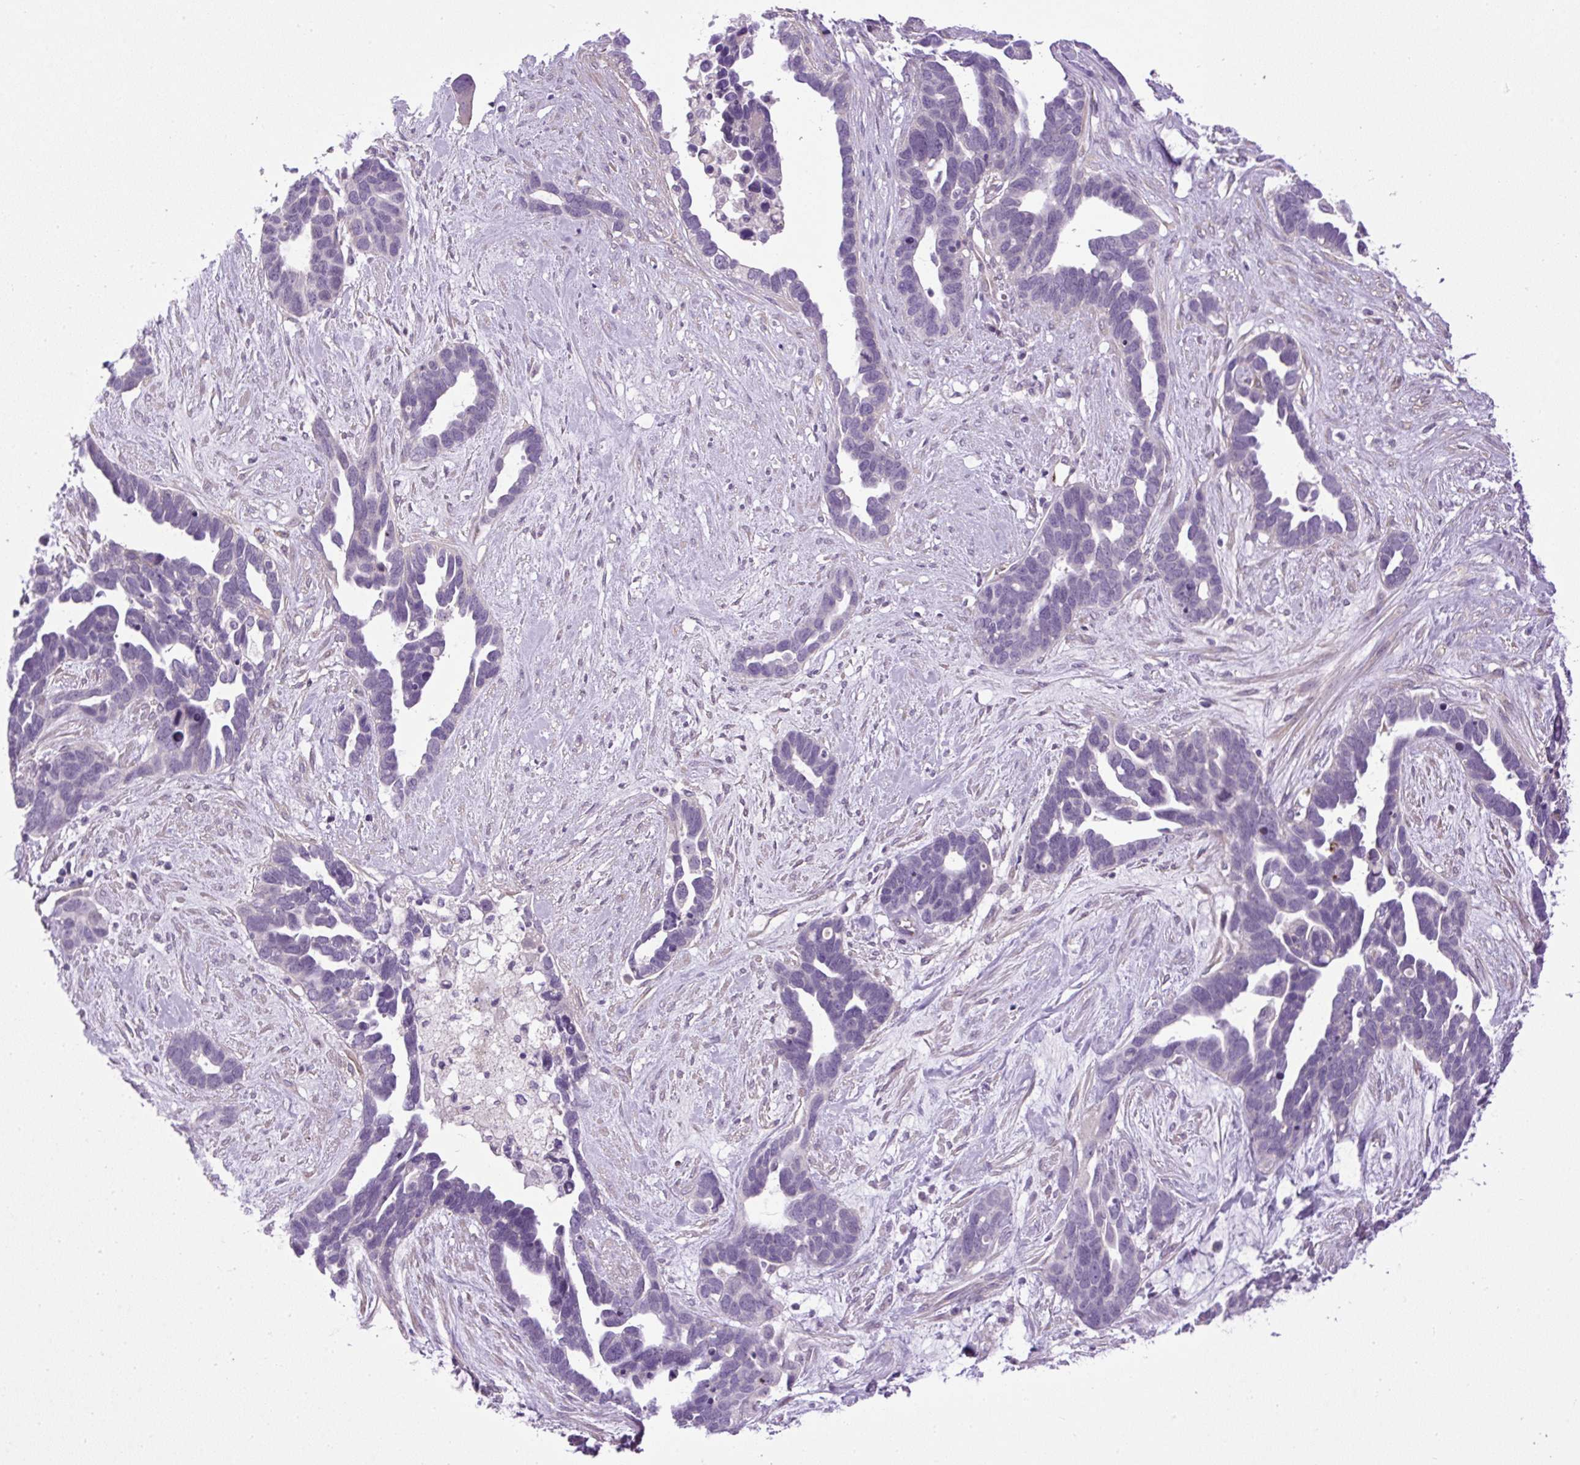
{"staining": {"intensity": "negative", "quantity": "none", "location": "none"}, "tissue": "ovarian cancer", "cell_type": "Tumor cells", "image_type": "cancer", "snomed": [{"axis": "morphology", "description": "Cystadenocarcinoma, serous, NOS"}, {"axis": "topography", "description": "Ovary"}], "caption": "This is an immunohistochemistry image of human serous cystadenocarcinoma (ovarian). There is no positivity in tumor cells.", "gene": "LEFTY2", "patient": {"sex": "female", "age": 54}}